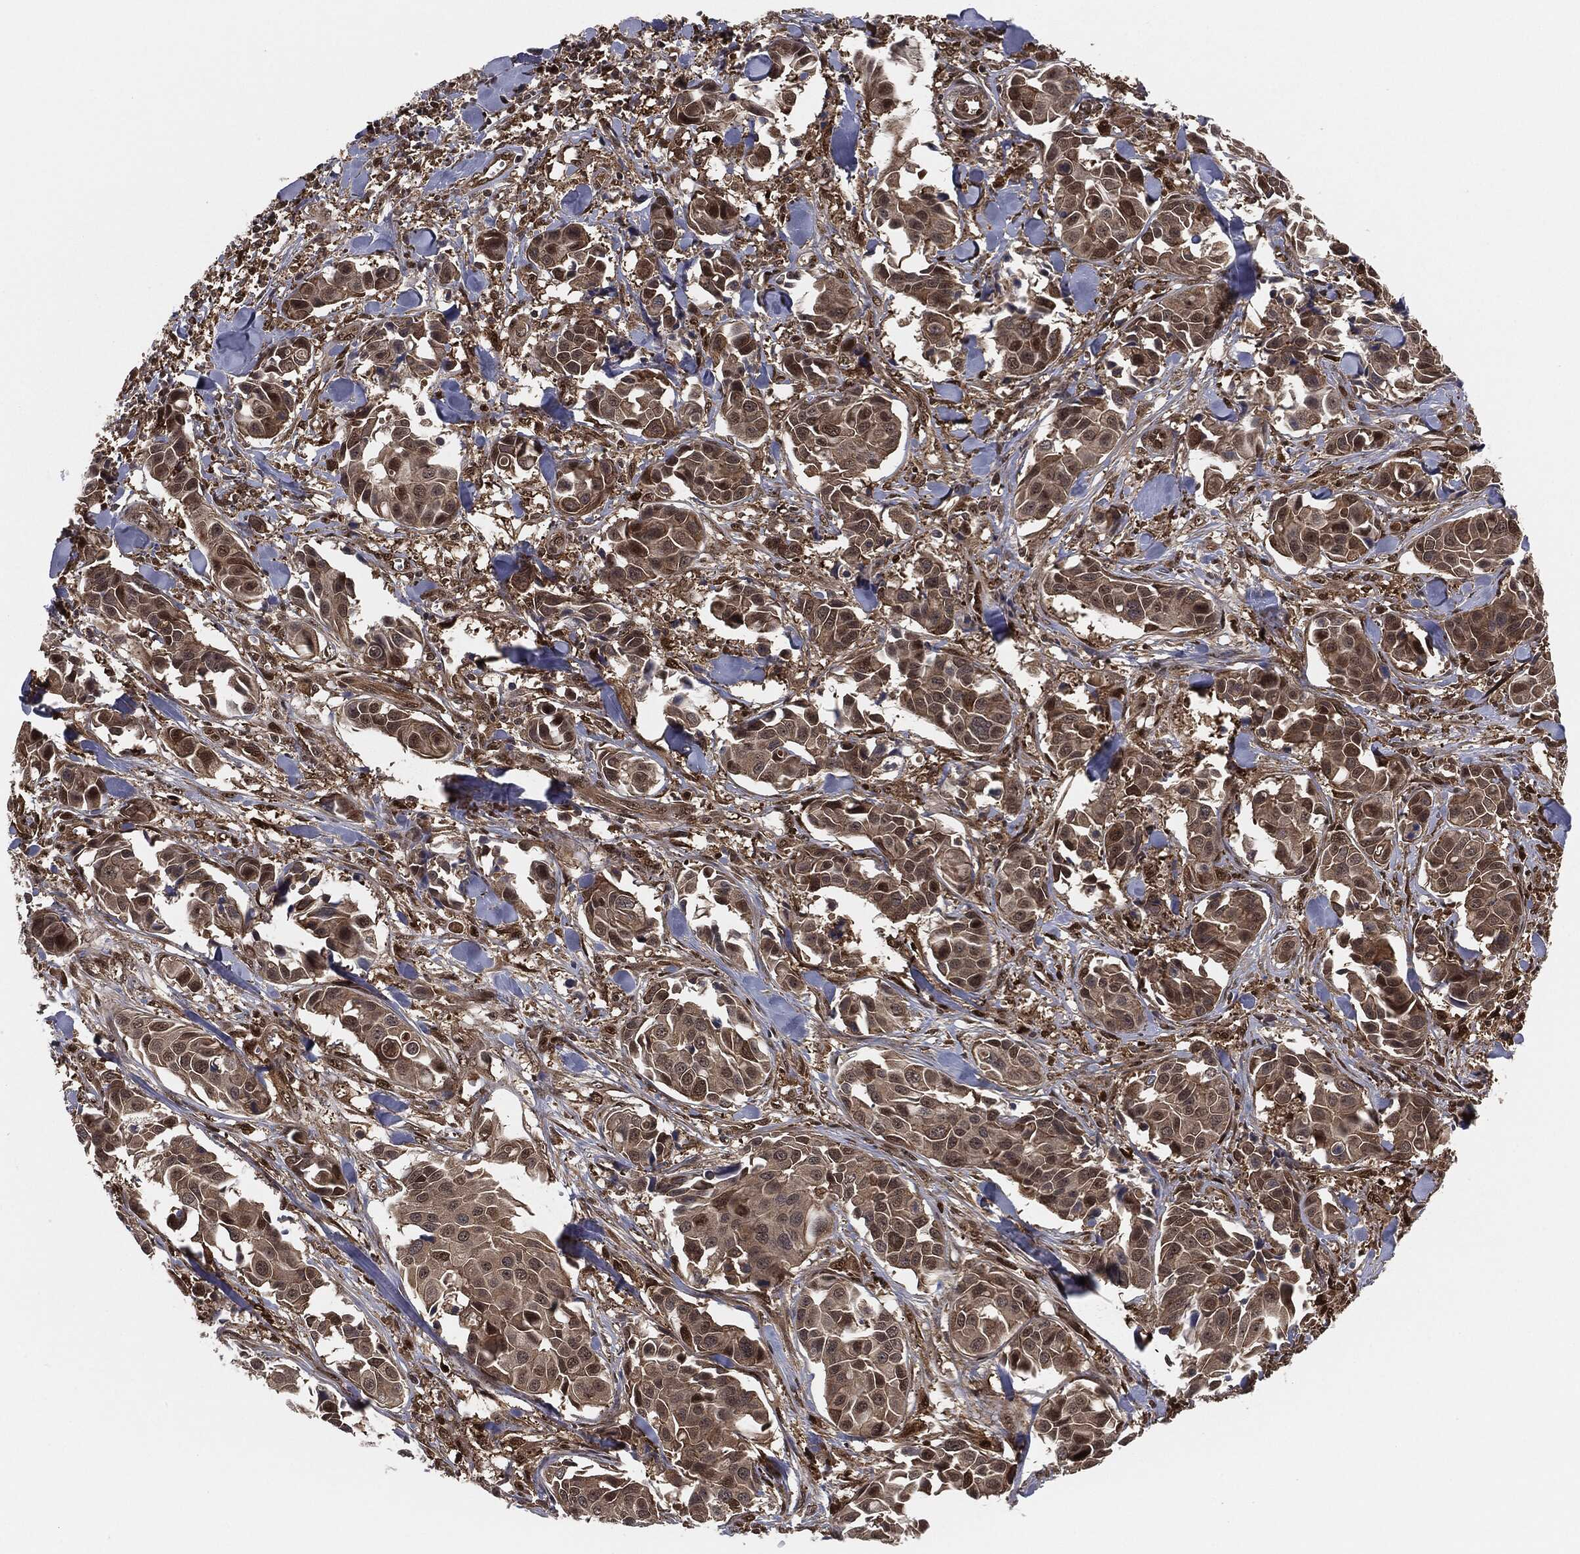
{"staining": {"intensity": "moderate", "quantity": "<25%", "location": "nuclear"}, "tissue": "head and neck cancer", "cell_type": "Tumor cells", "image_type": "cancer", "snomed": [{"axis": "morphology", "description": "Adenocarcinoma, NOS"}, {"axis": "topography", "description": "Head-Neck"}], "caption": "A low amount of moderate nuclear staining is identified in about <25% of tumor cells in head and neck cancer (adenocarcinoma) tissue. (Brightfield microscopy of DAB IHC at high magnification).", "gene": "CAPRIN2", "patient": {"sex": "male", "age": 76}}